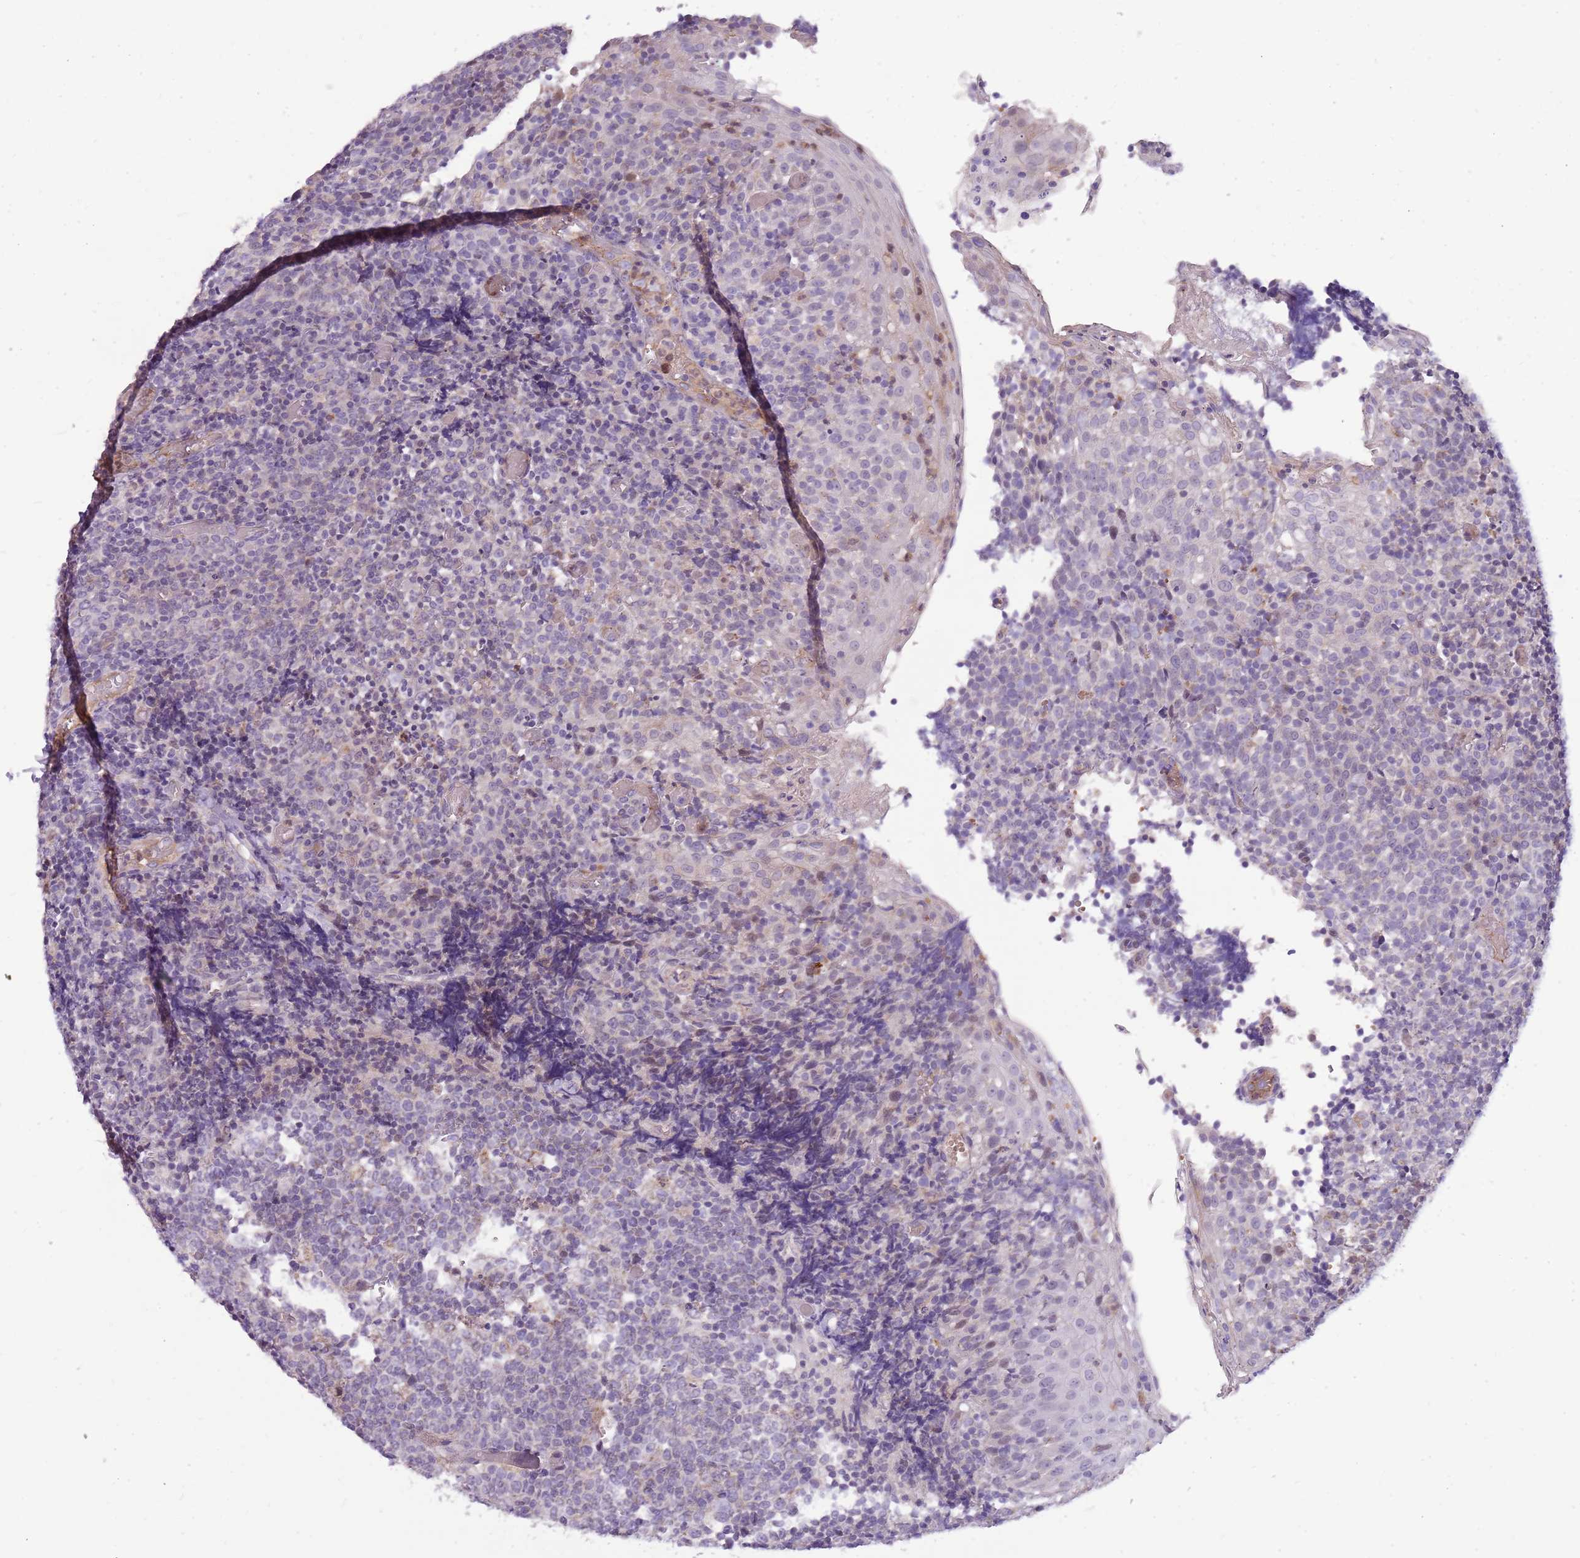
{"staining": {"intensity": "negative", "quantity": "none", "location": "none"}, "tissue": "tonsil", "cell_type": "Germinal center cells", "image_type": "normal", "snomed": [{"axis": "morphology", "description": "Normal tissue, NOS"}, {"axis": "topography", "description": "Tonsil"}], "caption": "An IHC photomicrograph of benign tonsil is shown. There is no staining in germinal center cells of tonsil.", "gene": "PCNX1", "patient": {"sex": "female", "age": 19}}